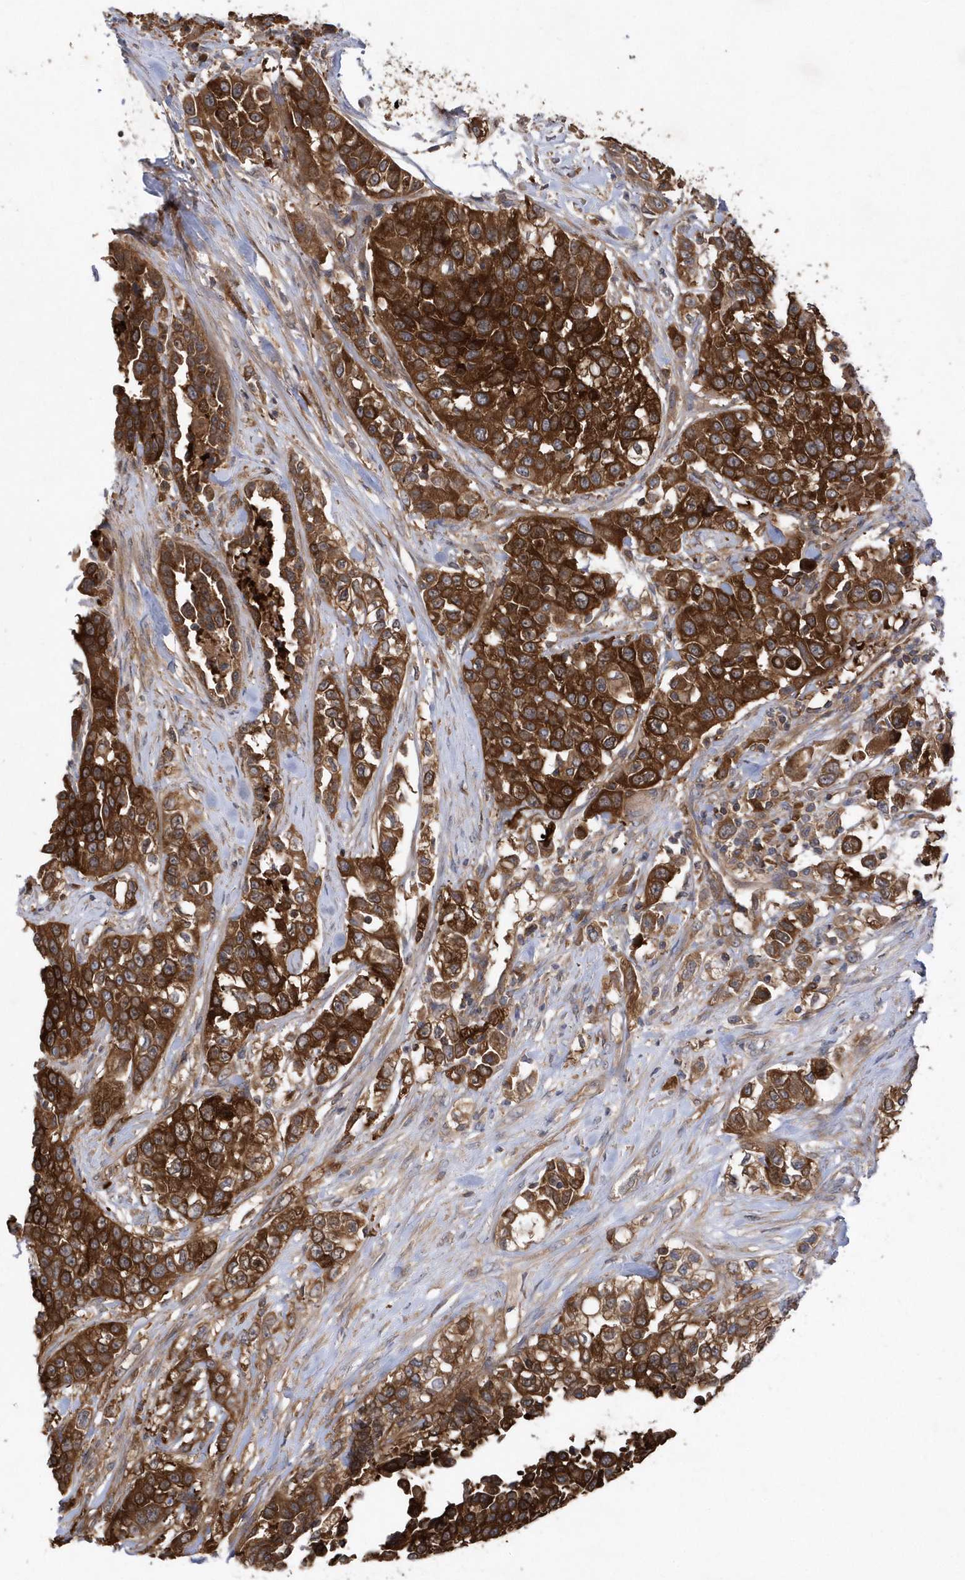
{"staining": {"intensity": "strong", "quantity": ">75%", "location": "cytoplasmic/membranous"}, "tissue": "urothelial cancer", "cell_type": "Tumor cells", "image_type": "cancer", "snomed": [{"axis": "morphology", "description": "Urothelial carcinoma, High grade"}, {"axis": "topography", "description": "Urinary bladder"}], "caption": "Tumor cells display high levels of strong cytoplasmic/membranous staining in approximately >75% of cells in urothelial cancer.", "gene": "PAICS", "patient": {"sex": "female", "age": 80}}